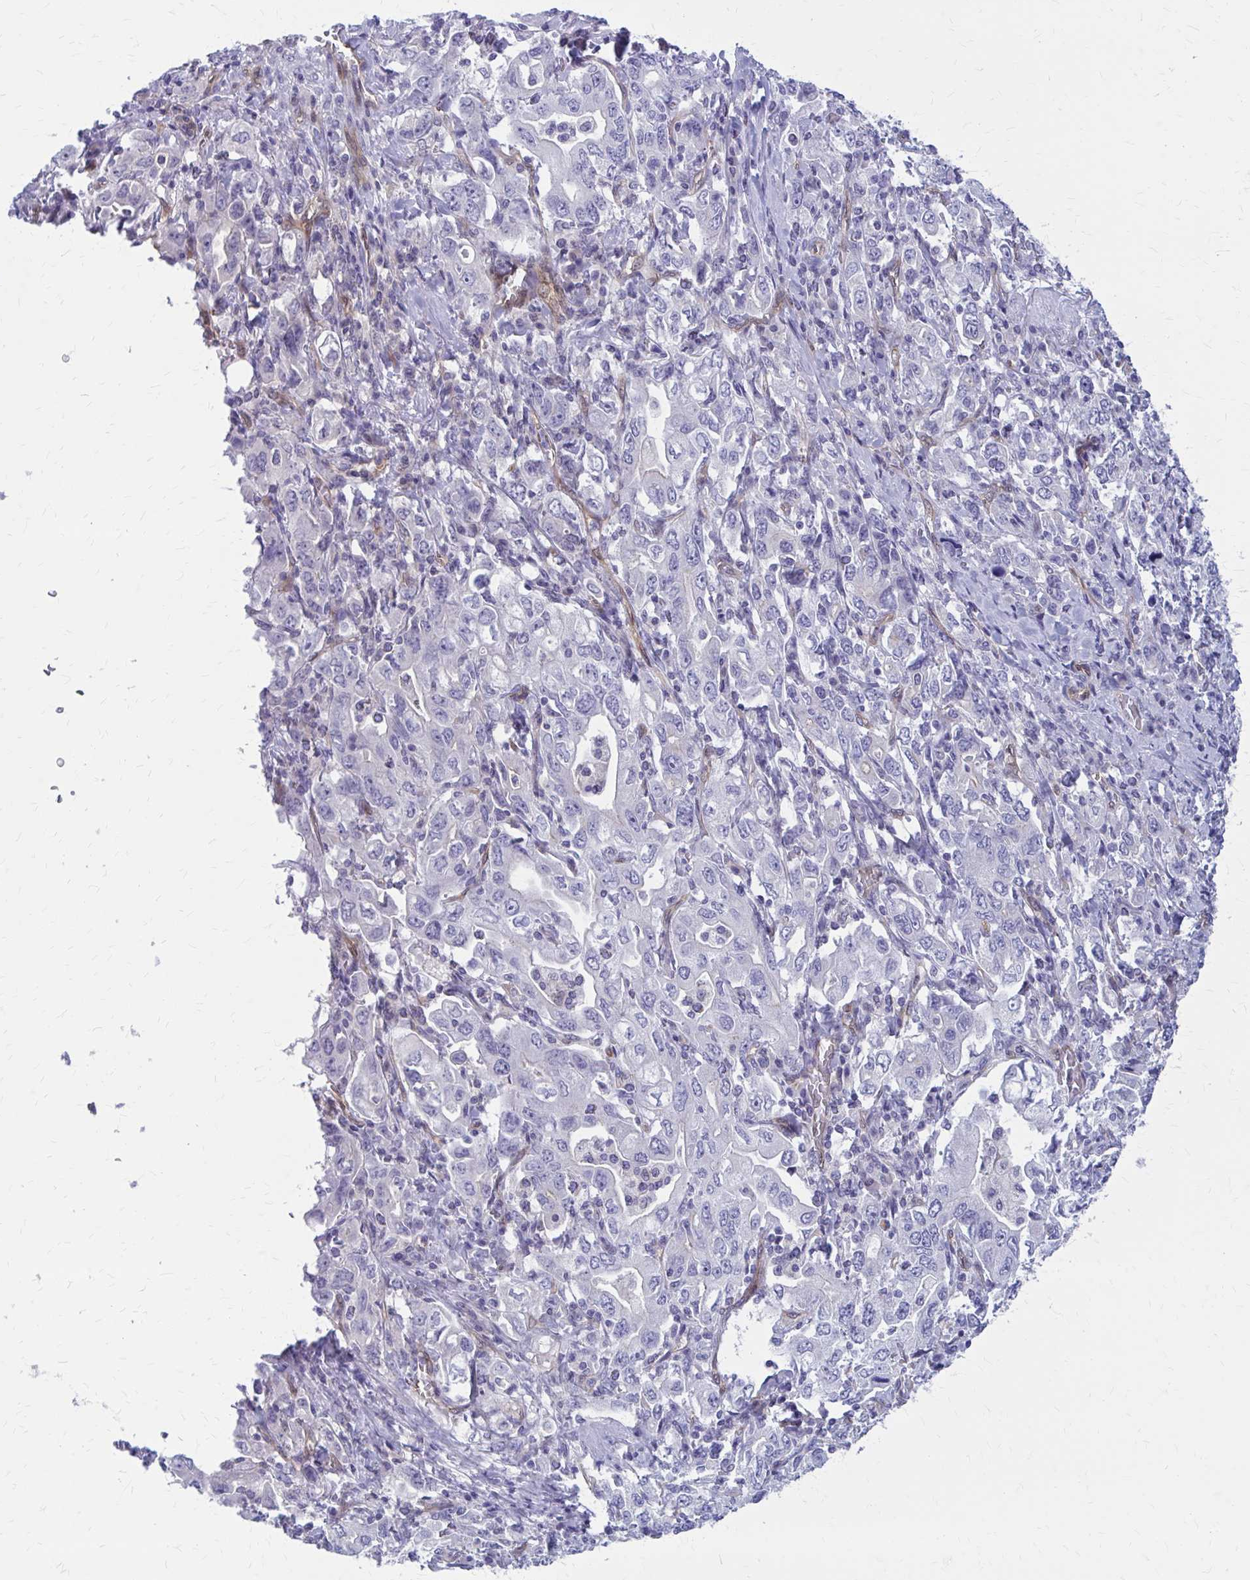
{"staining": {"intensity": "negative", "quantity": "none", "location": "none"}, "tissue": "stomach cancer", "cell_type": "Tumor cells", "image_type": "cancer", "snomed": [{"axis": "morphology", "description": "Adenocarcinoma, NOS"}, {"axis": "topography", "description": "Stomach, upper"}, {"axis": "topography", "description": "Stomach"}], "caption": "Immunohistochemistry (IHC) micrograph of human stomach cancer stained for a protein (brown), which reveals no expression in tumor cells.", "gene": "CLIC2", "patient": {"sex": "male", "age": 62}}